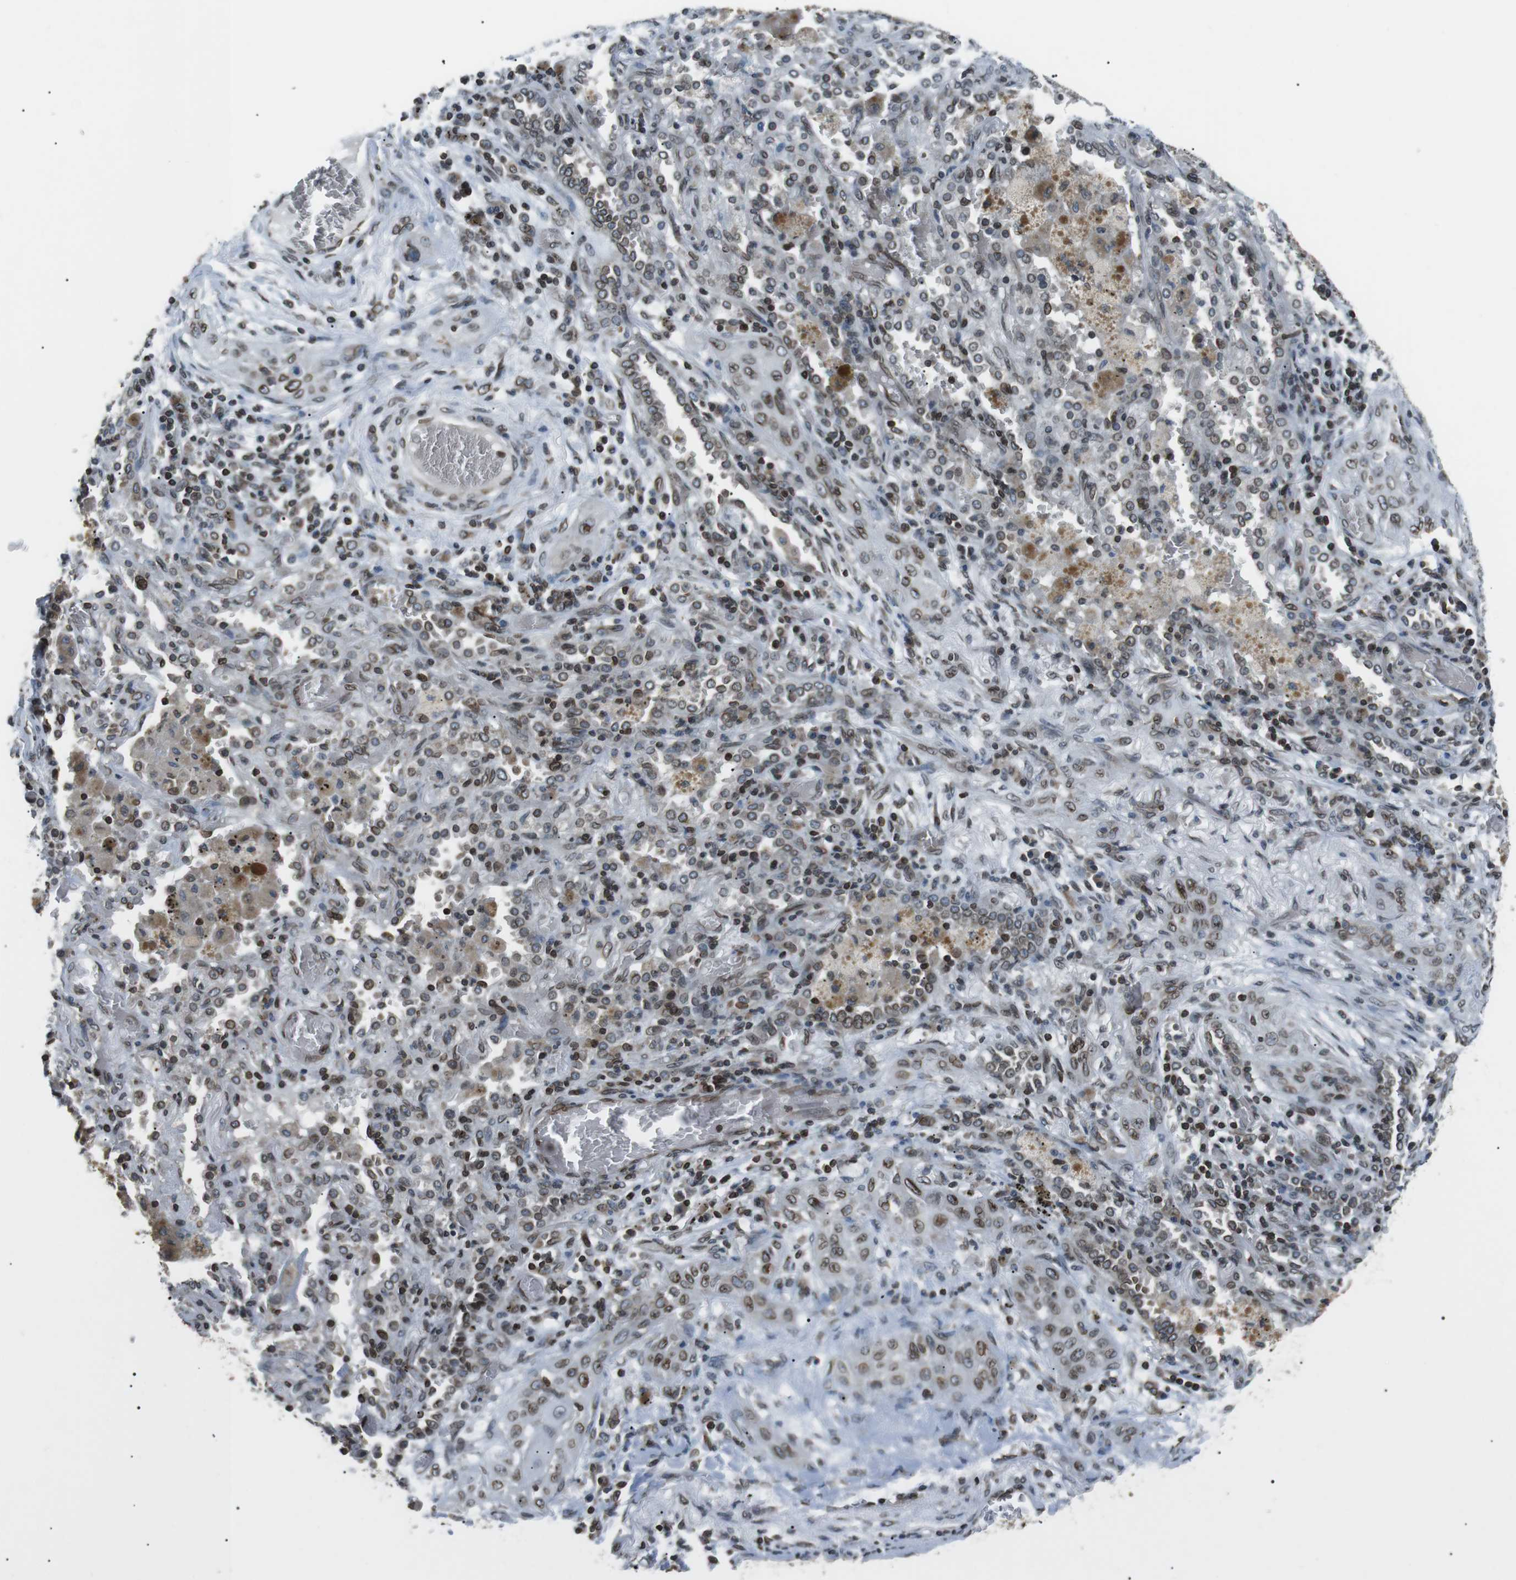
{"staining": {"intensity": "moderate", "quantity": ">75%", "location": "cytoplasmic/membranous,nuclear"}, "tissue": "lung cancer", "cell_type": "Tumor cells", "image_type": "cancer", "snomed": [{"axis": "morphology", "description": "Squamous cell carcinoma, NOS"}, {"axis": "topography", "description": "Lung"}], "caption": "Immunohistochemical staining of lung cancer displays medium levels of moderate cytoplasmic/membranous and nuclear expression in approximately >75% of tumor cells. (DAB IHC with brightfield microscopy, high magnification).", "gene": "TMX4", "patient": {"sex": "female", "age": 47}}